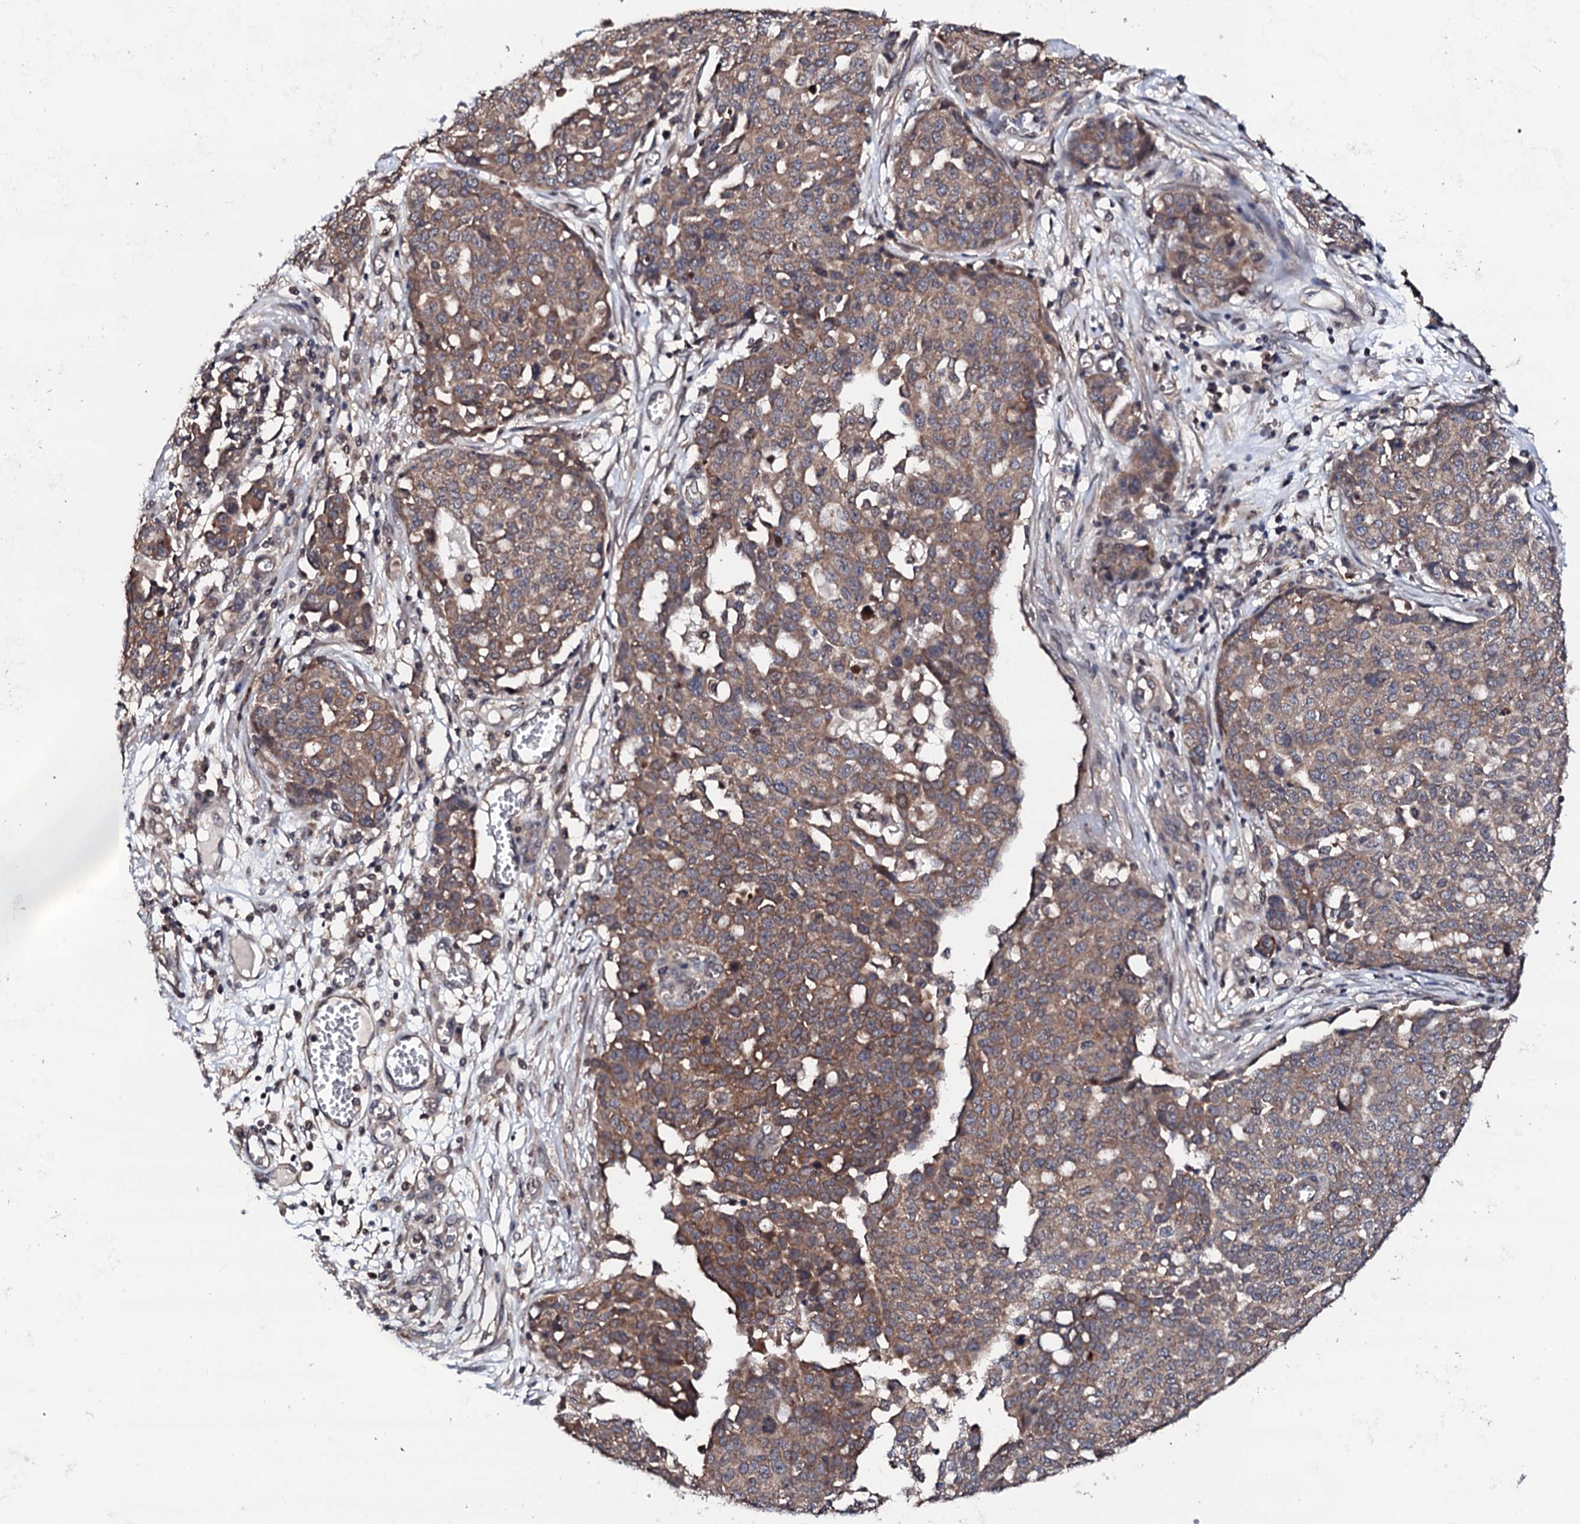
{"staining": {"intensity": "moderate", "quantity": ">75%", "location": "cytoplasmic/membranous"}, "tissue": "ovarian cancer", "cell_type": "Tumor cells", "image_type": "cancer", "snomed": [{"axis": "morphology", "description": "Cystadenocarcinoma, serous, NOS"}, {"axis": "topography", "description": "Soft tissue"}, {"axis": "topography", "description": "Ovary"}], "caption": "About >75% of tumor cells in human ovarian cancer (serous cystadenocarcinoma) display moderate cytoplasmic/membranous protein staining as visualized by brown immunohistochemical staining.", "gene": "EDC3", "patient": {"sex": "female", "age": 57}}